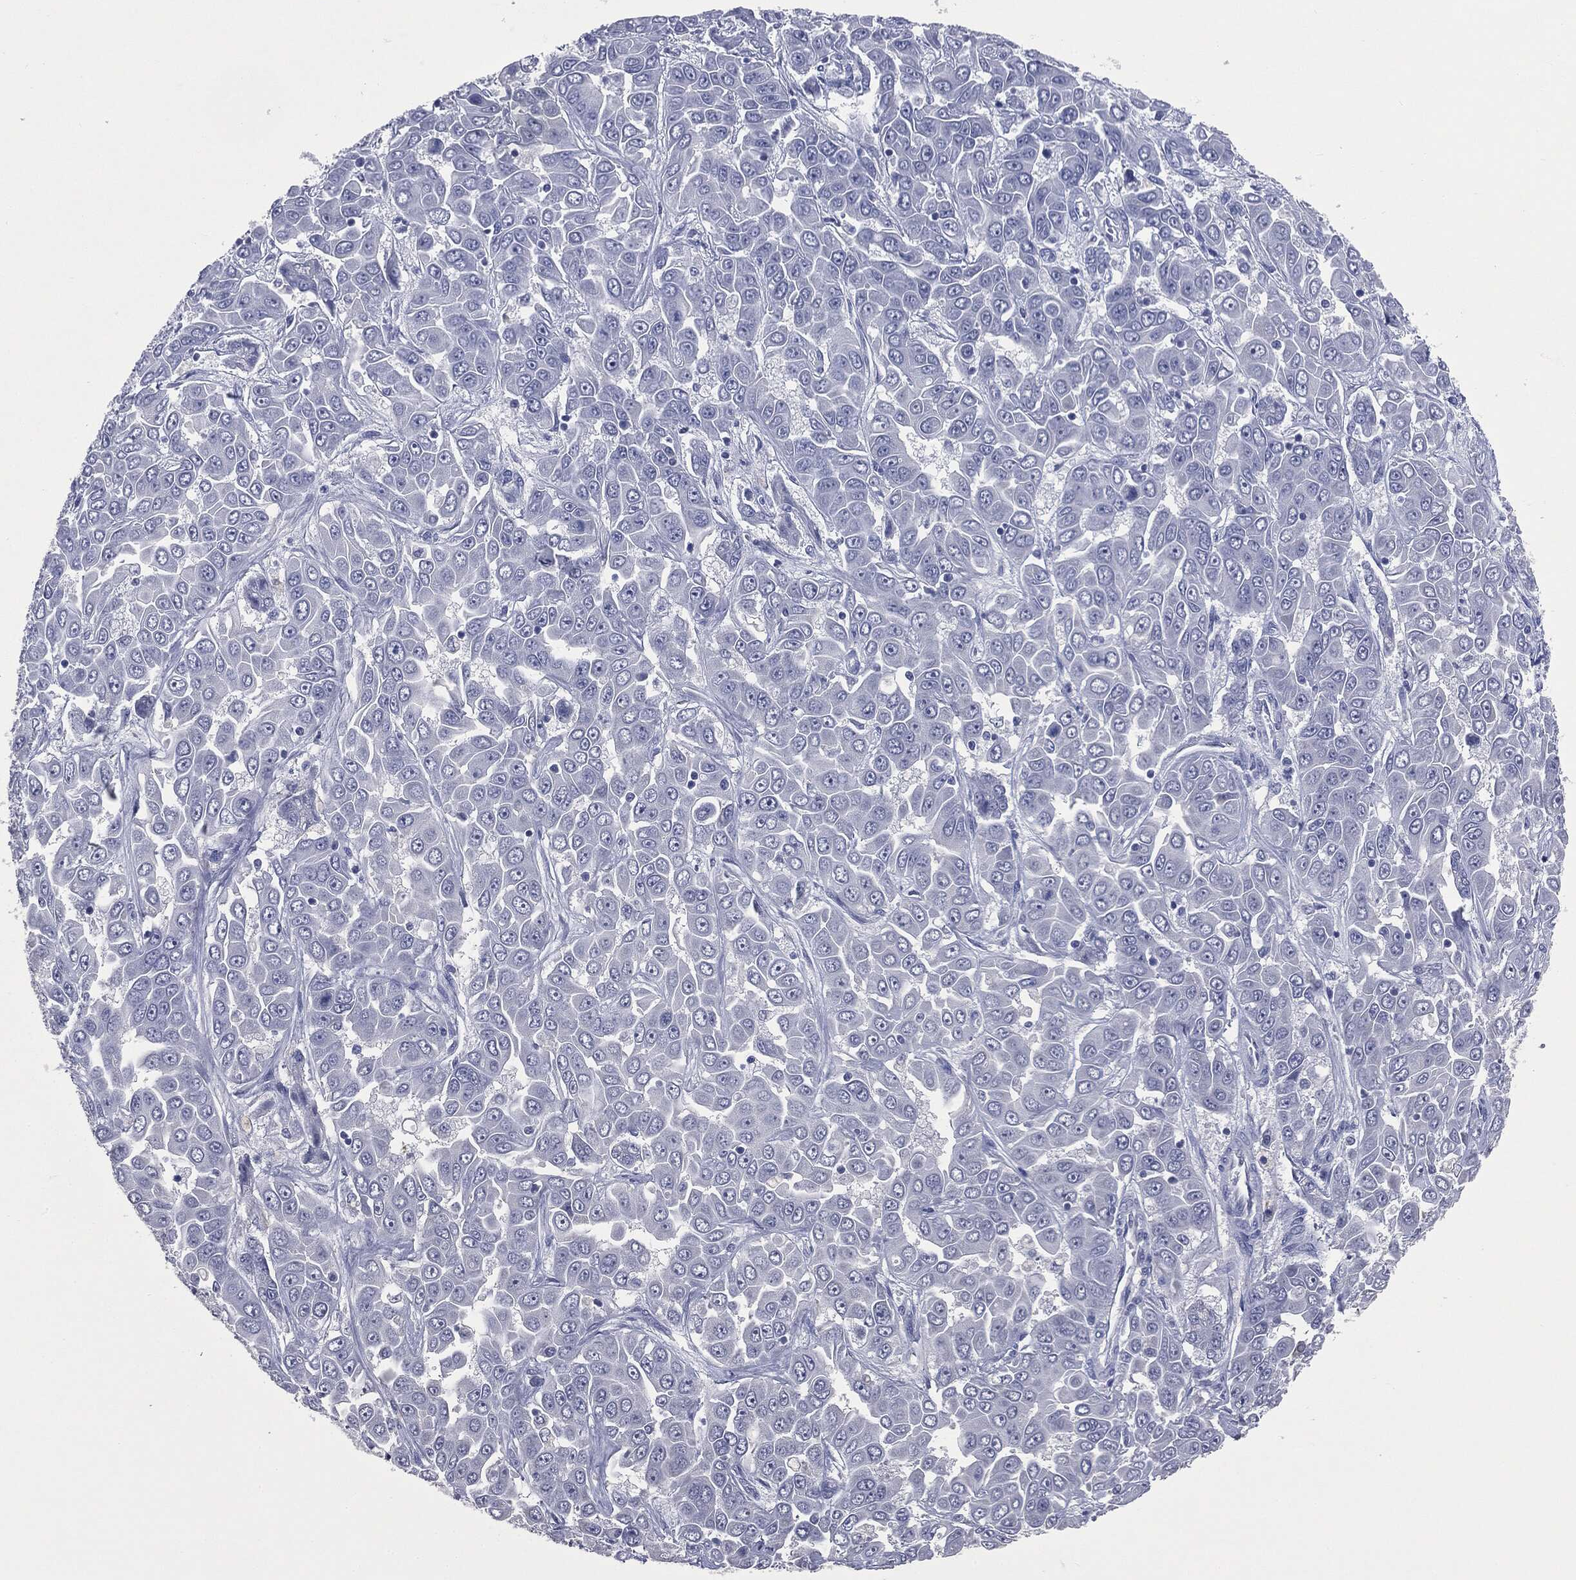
{"staining": {"intensity": "negative", "quantity": "none", "location": "none"}, "tissue": "liver cancer", "cell_type": "Tumor cells", "image_type": "cancer", "snomed": [{"axis": "morphology", "description": "Cholangiocarcinoma"}, {"axis": "topography", "description": "Liver"}], "caption": "IHC of liver cholangiocarcinoma demonstrates no expression in tumor cells. Nuclei are stained in blue.", "gene": "ATP2A1", "patient": {"sex": "female", "age": 52}}